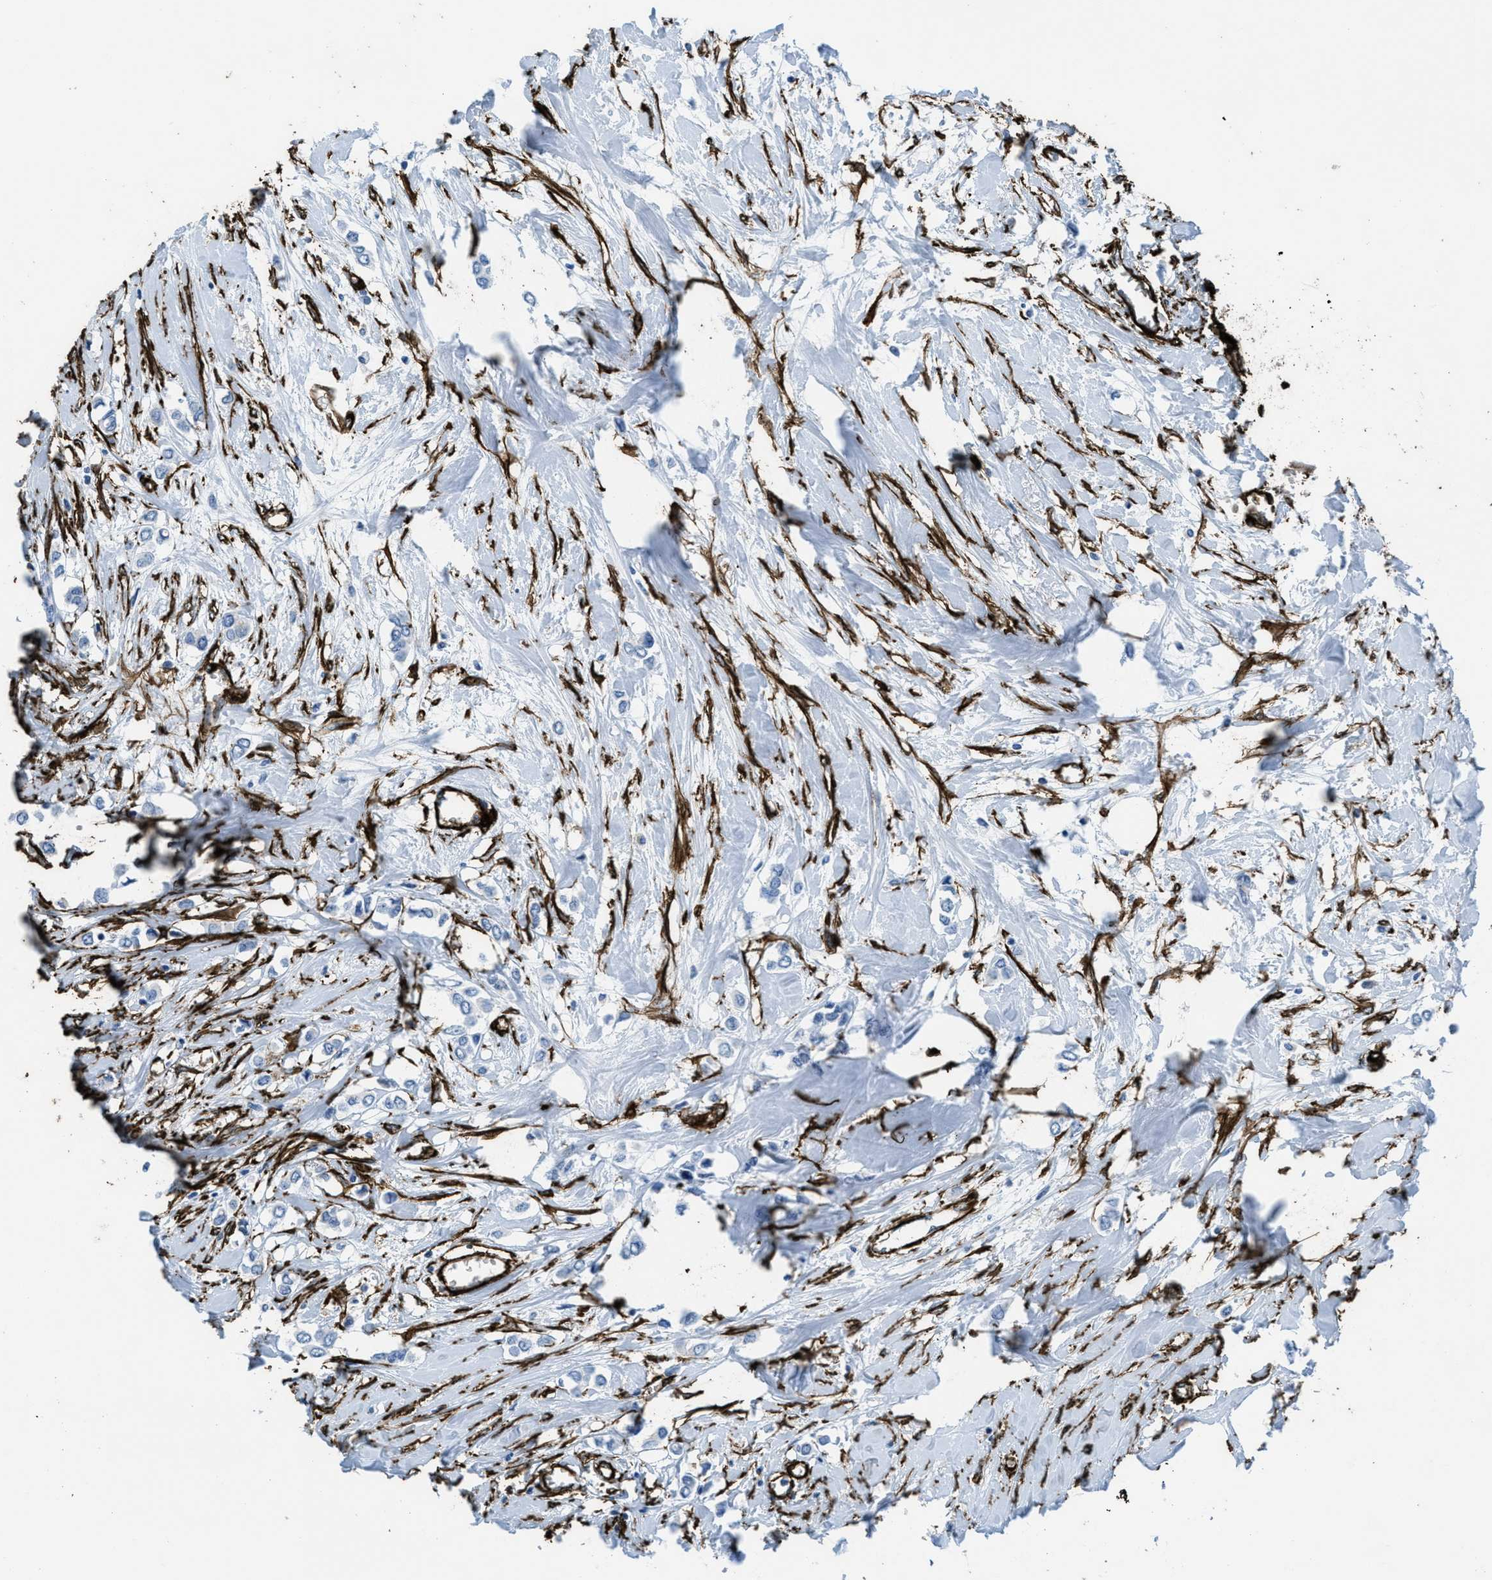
{"staining": {"intensity": "negative", "quantity": "none", "location": "none"}, "tissue": "breast cancer", "cell_type": "Tumor cells", "image_type": "cancer", "snomed": [{"axis": "morphology", "description": "Lobular carcinoma"}, {"axis": "topography", "description": "Breast"}], "caption": "Image shows no significant protein positivity in tumor cells of breast lobular carcinoma. Brightfield microscopy of immunohistochemistry (IHC) stained with DAB (brown) and hematoxylin (blue), captured at high magnification.", "gene": "CALD1", "patient": {"sex": "female", "age": 51}}